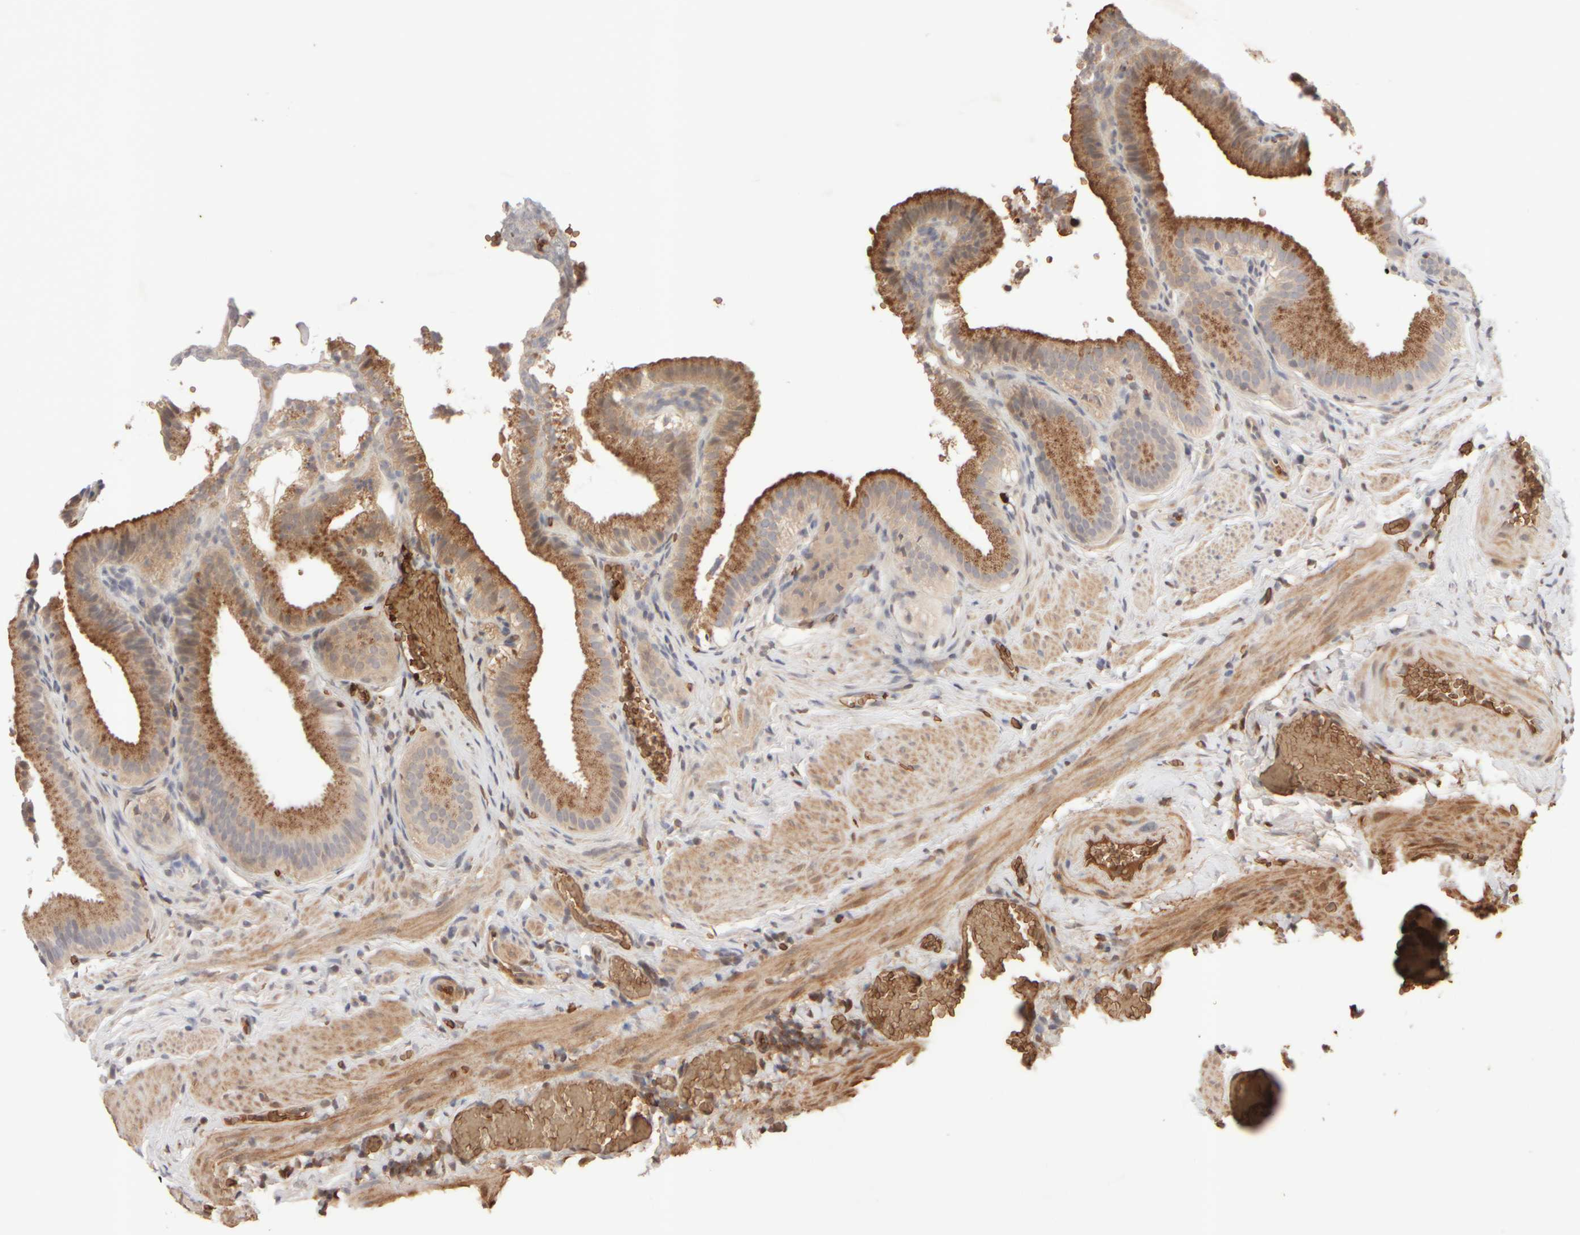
{"staining": {"intensity": "strong", "quantity": "25%-75%", "location": "cytoplasmic/membranous"}, "tissue": "gallbladder", "cell_type": "Glandular cells", "image_type": "normal", "snomed": [{"axis": "morphology", "description": "Normal tissue, NOS"}, {"axis": "topography", "description": "Gallbladder"}], "caption": "Immunohistochemical staining of unremarkable gallbladder shows strong cytoplasmic/membranous protein expression in about 25%-75% of glandular cells.", "gene": "MST1", "patient": {"sex": "male", "age": 38}}